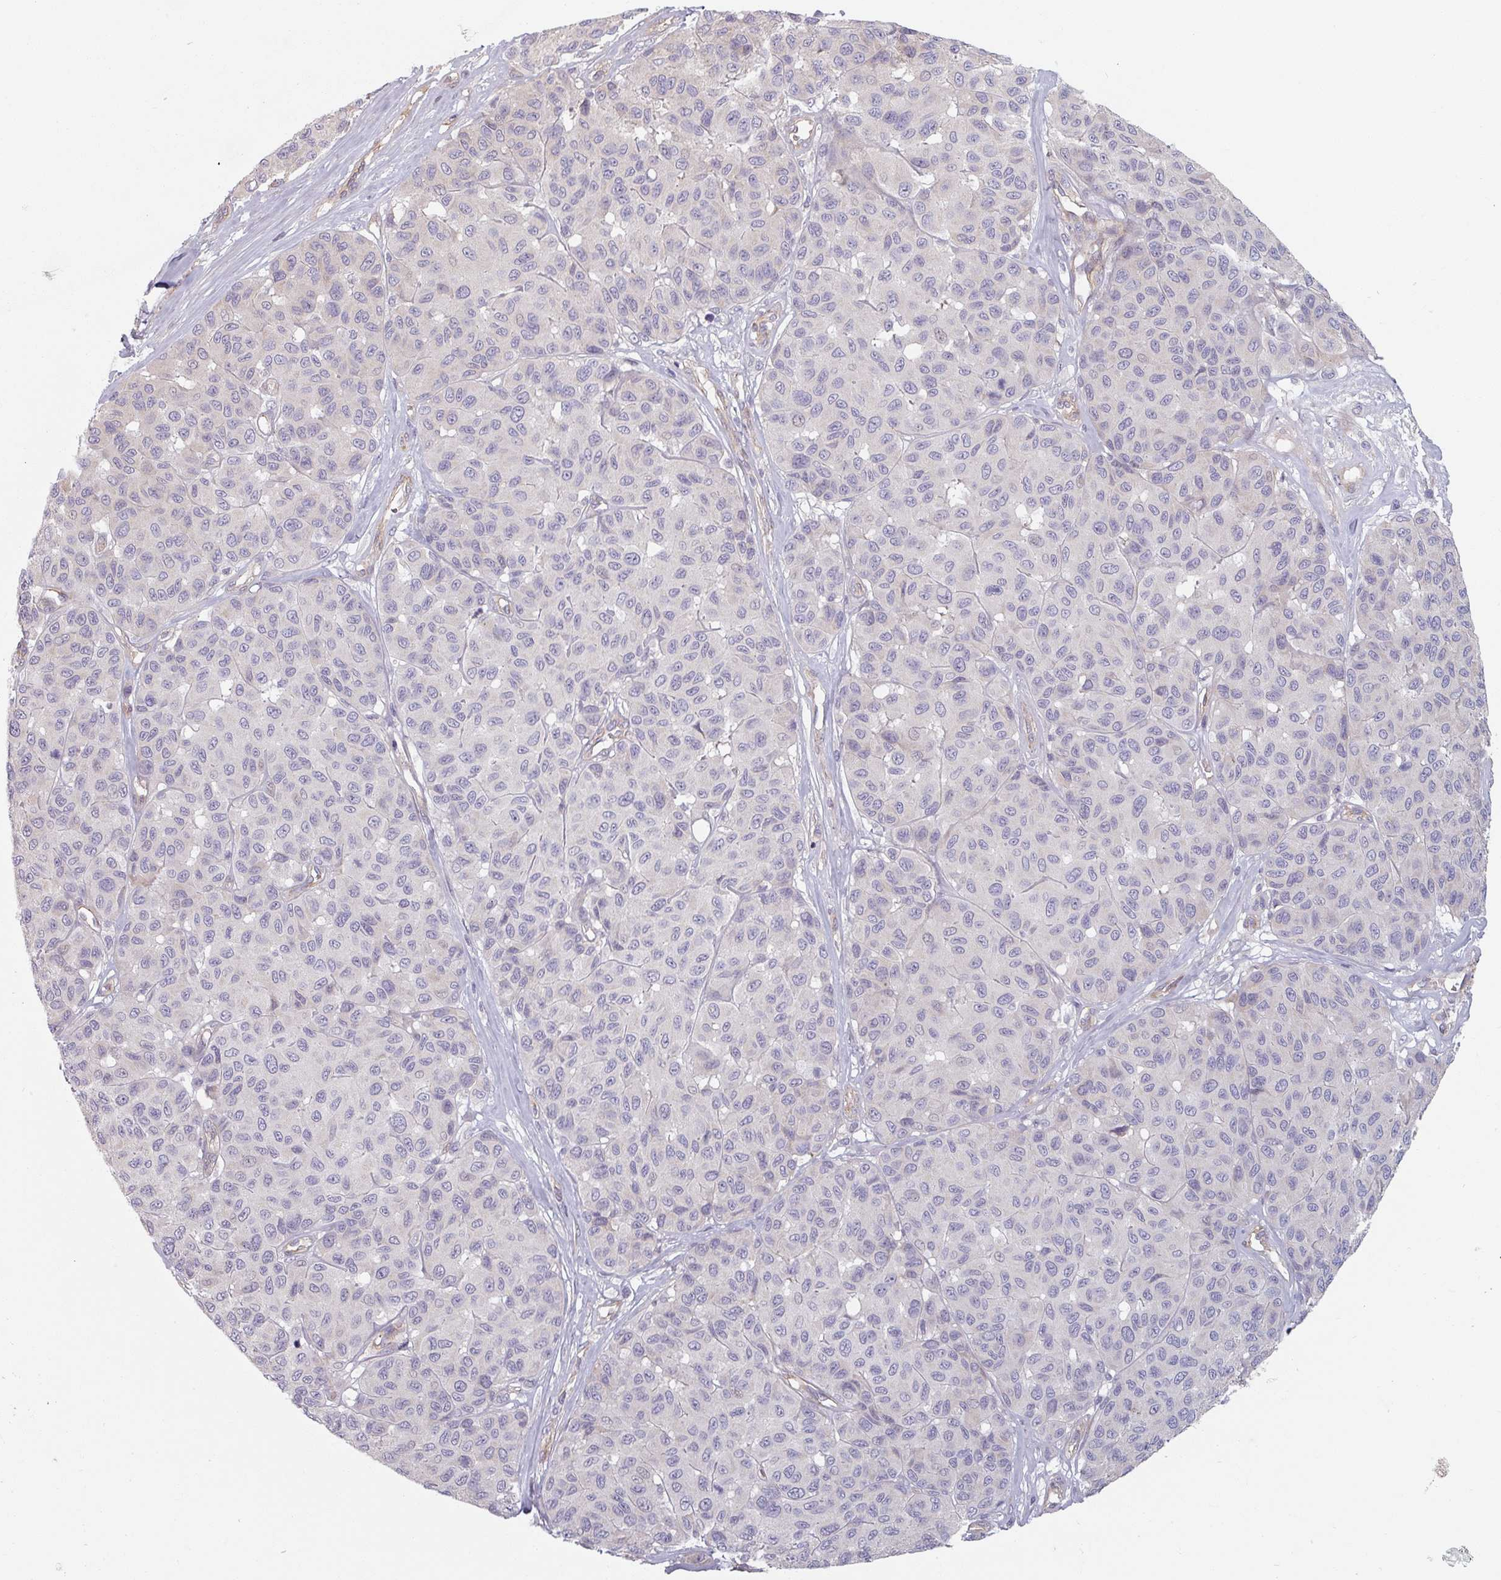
{"staining": {"intensity": "negative", "quantity": "none", "location": "none"}, "tissue": "melanoma", "cell_type": "Tumor cells", "image_type": "cancer", "snomed": [{"axis": "morphology", "description": "Malignant melanoma, NOS"}, {"axis": "topography", "description": "Skin"}], "caption": "This is a micrograph of immunohistochemistry staining of malignant melanoma, which shows no staining in tumor cells.", "gene": "C4BPB", "patient": {"sex": "female", "age": 66}}